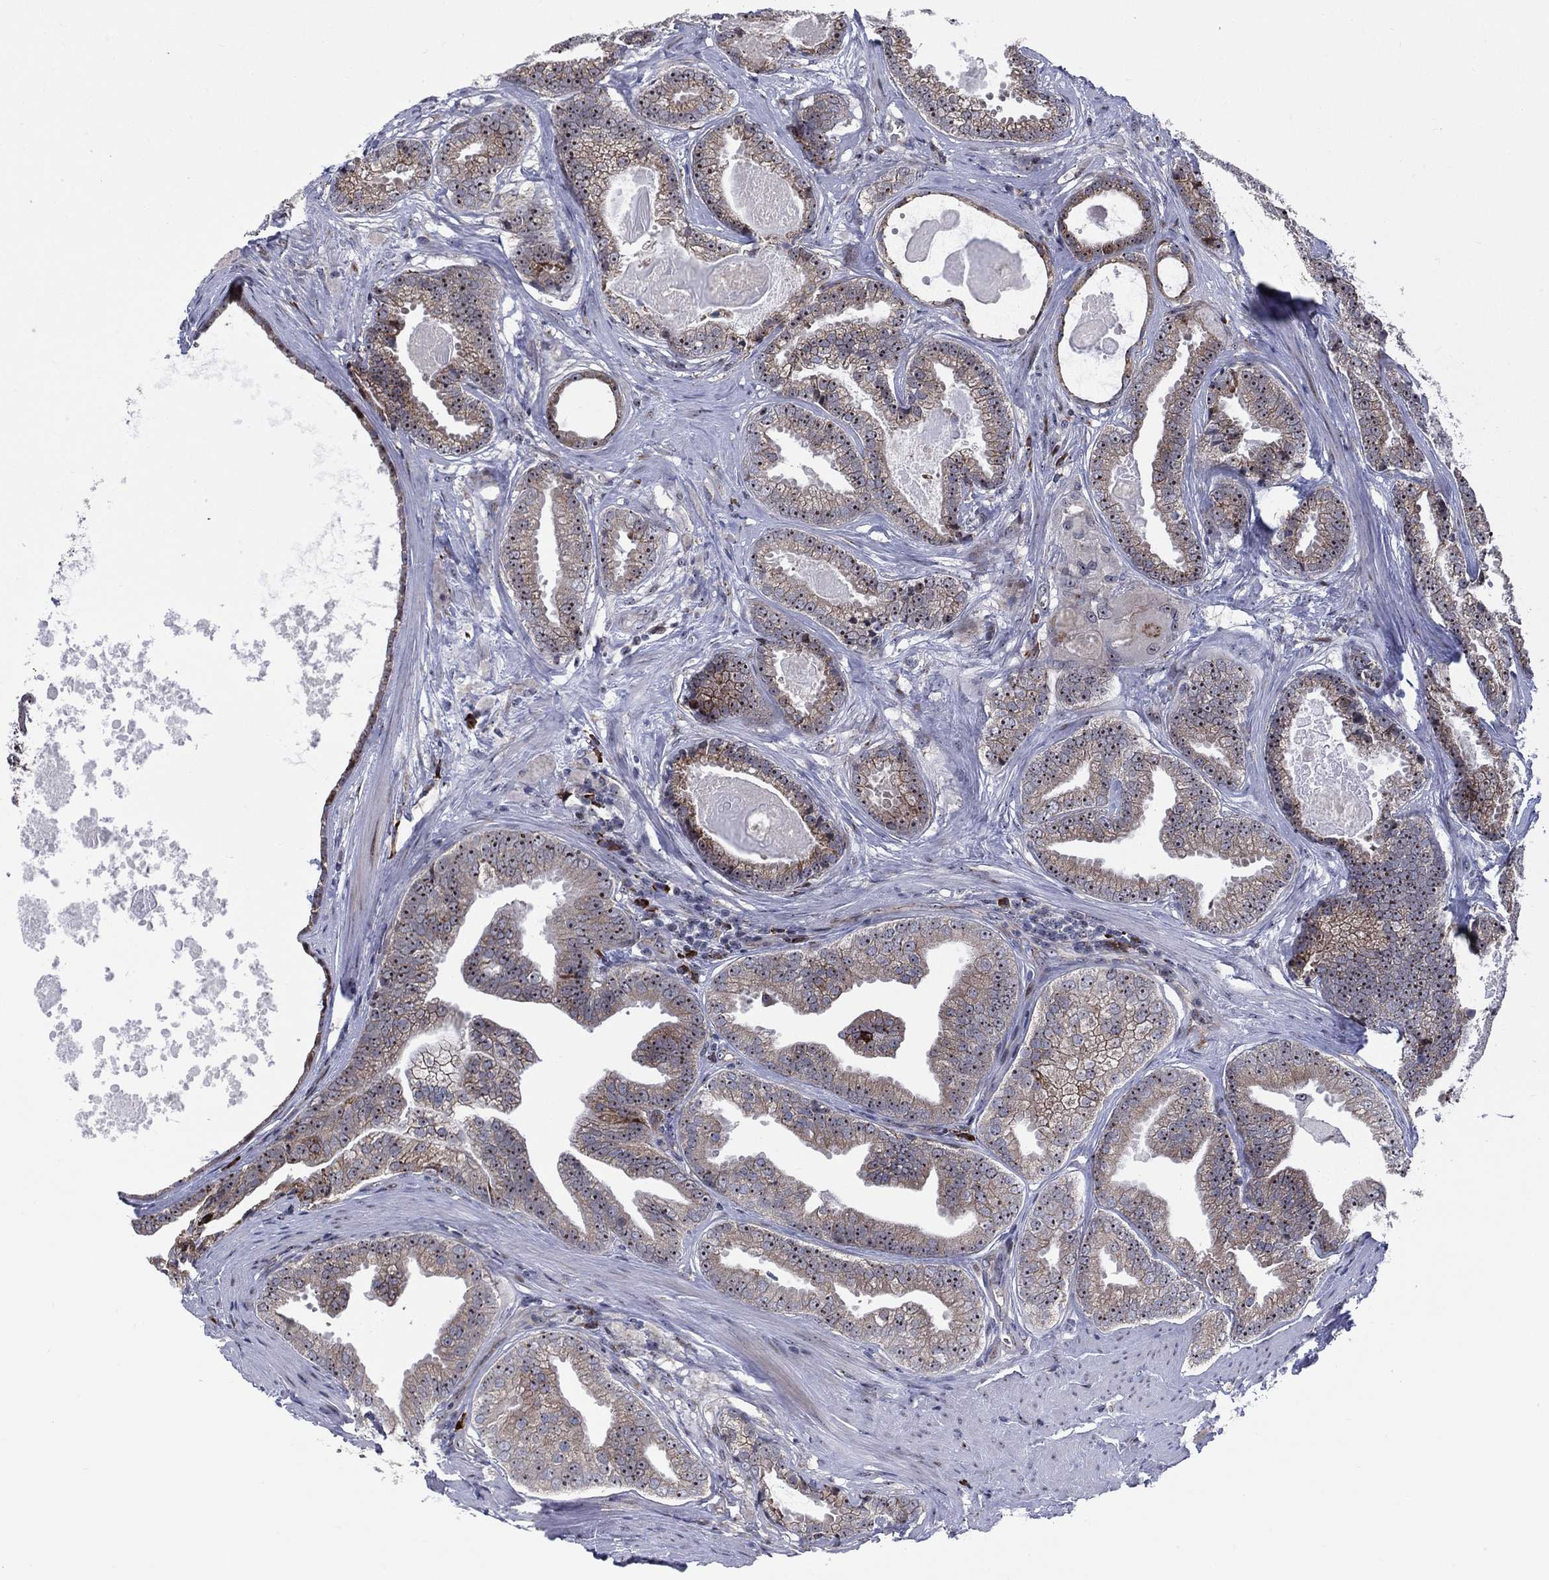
{"staining": {"intensity": "moderate", "quantity": "25%-75%", "location": "cytoplasmic/membranous"}, "tissue": "prostate cancer", "cell_type": "Tumor cells", "image_type": "cancer", "snomed": [{"axis": "morphology", "description": "Adenocarcinoma, NOS"}, {"axis": "morphology", "description": "Adenocarcinoma, High grade"}, {"axis": "topography", "description": "Prostate"}], "caption": "Immunohistochemistry (IHC) (DAB (3,3'-diaminobenzidine)) staining of adenocarcinoma (prostate) exhibits moderate cytoplasmic/membranous protein staining in approximately 25%-75% of tumor cells.", "gene": "VHL", "patient": {"sex": "male", "age": 64}}